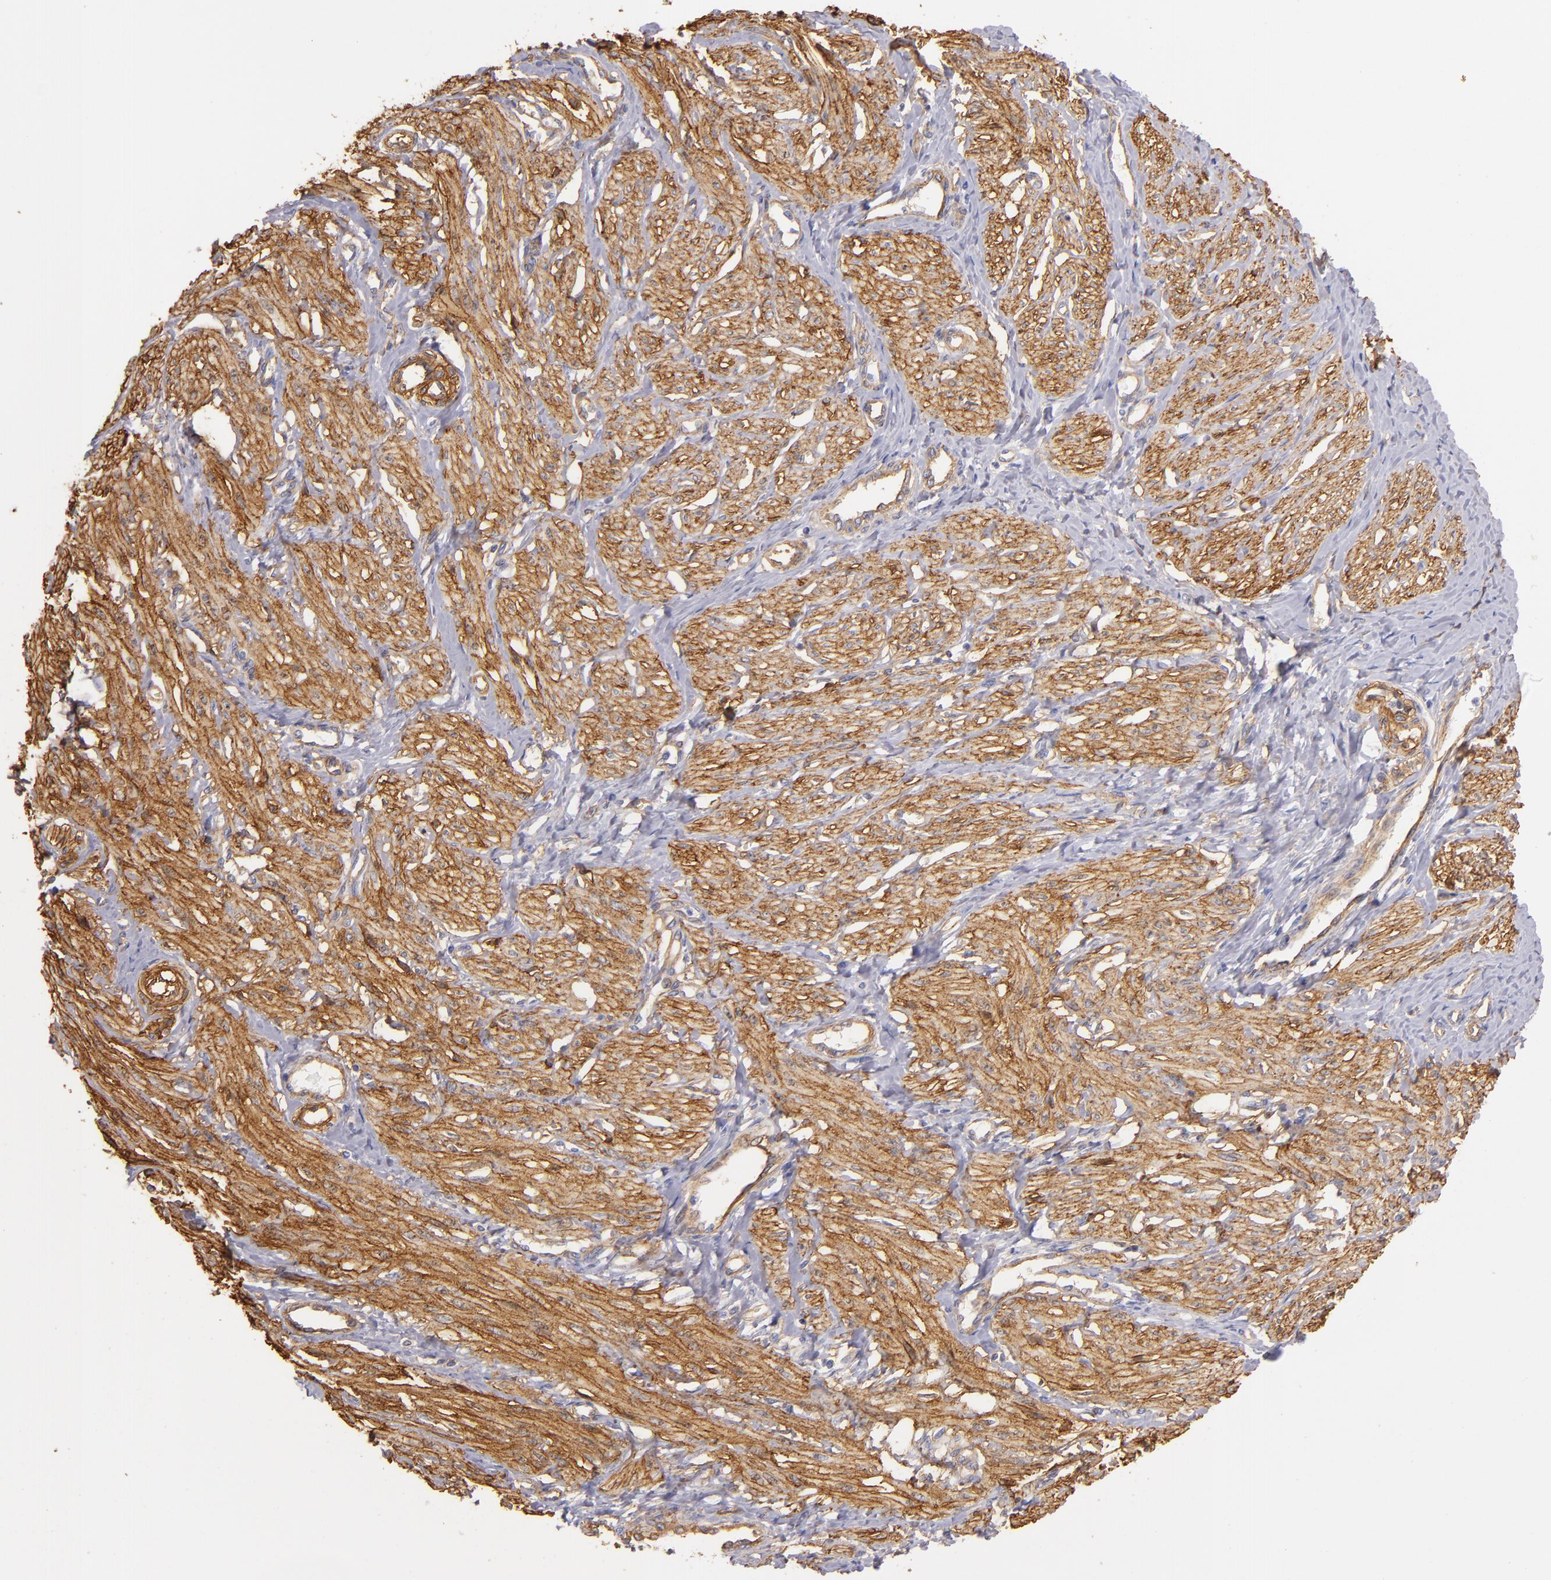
{"staining": {"intensity": "moderate", "quantity": ">75%", "location": "cytoplasmic/membranous"}, "tissue": "smooth muscle", "cell_type": "Smooth muscle cells", "image_type": "normal", "snomed": [{"axis": "morphology", "description": "Normal tissue, NOS"}, {"axis": "topography", "description": "Smooth muscle"}, {"axis": "topography", "description": "Uterus"}], "caption": "High-power microscopy captured an immunohistochemistry (IHC) histopathology image of benign smooth muscle, revealing moderate cytoplasmic/membranous staining in about >75% of smooth muscle cells. (IHC, brightfield microscopy, high magnification).", "gene": "CD151", "patient": {"sex": "female", "age": 39}}